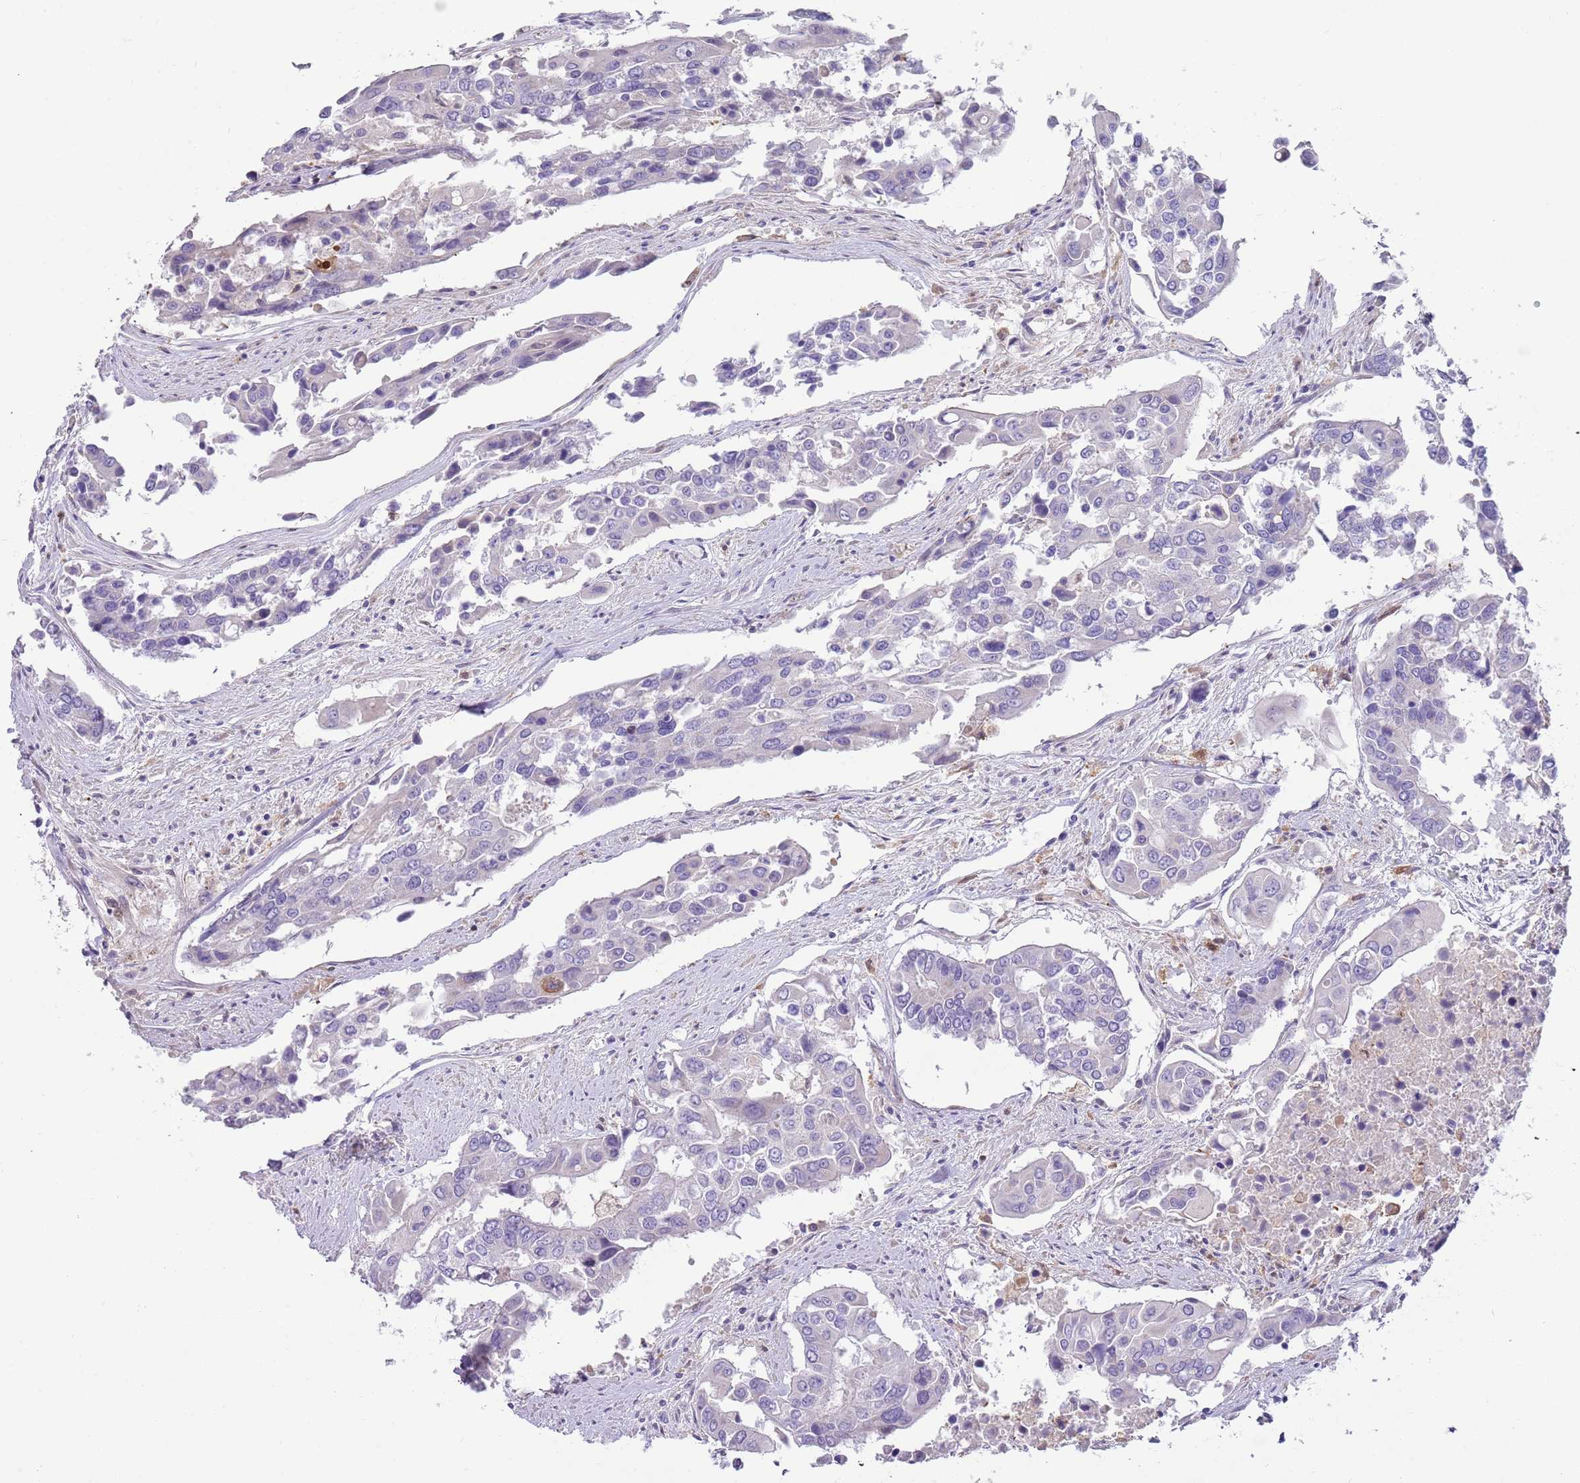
{"staining": {"intensity": "negative", "quantity": "none", "location": "none"}, "tissue": "colorectal cancer", "cell_type": "Tumor cells", "image_type": "cancer", "snomed": [{"axis": "morphology", "description": "Adenocarcinoma, NOS"}, {"axis": "topography", "description": "Colon"}], "caption": "Protein analysis of colorectal adenocarcinoma shows no significant staining in tumor cells. Brightfield microscopy of immunohistochemistry stained with DAB (3,3'-diaminobenzidine) (brown) and hematoxylin (blue), captured at high magnification.", "gene": "DIPK1C", "patient": {"sex": "male", "age": 77}}